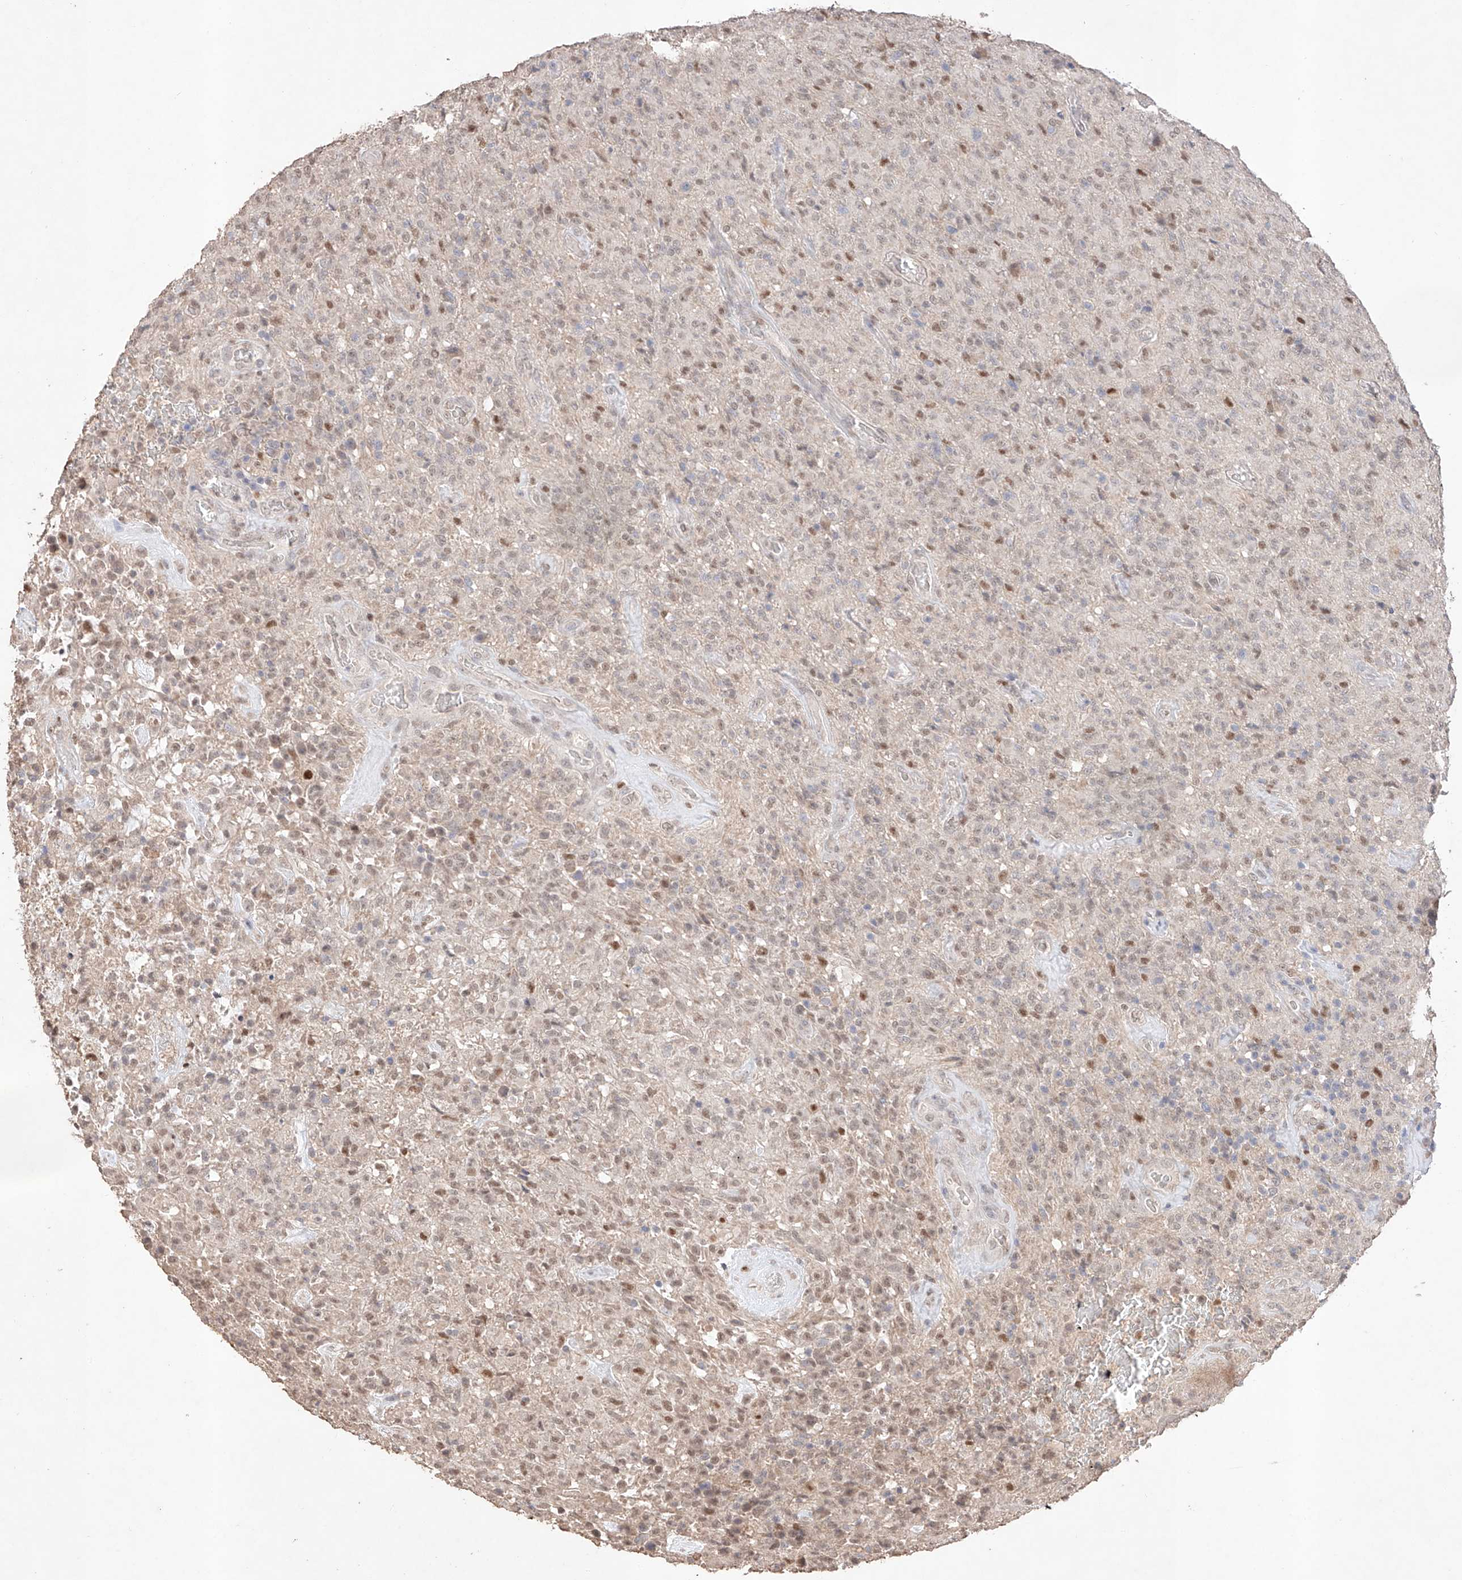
{"staining": {"intensity": "weak", "quantity": "25%-75%", "location": "nuclear"}, "tissue": "glioma", "cell_type": "Tumor cells", "image_type": "cancer", "snomed": [{"axis": "morphology", "description": "Glioma, malignant, High grade"}, {"axis": "topography", "description": "Brain"}], "caption": "An immunohistochemistry photomicrograph of neoplastic tissue is shown. Protein staining in brown labels weak nuclear positivity in malignant glioma (high-grade) within tumor cells.", "gene": "APIP", "patient": {"sex": "female", "age": 57}}